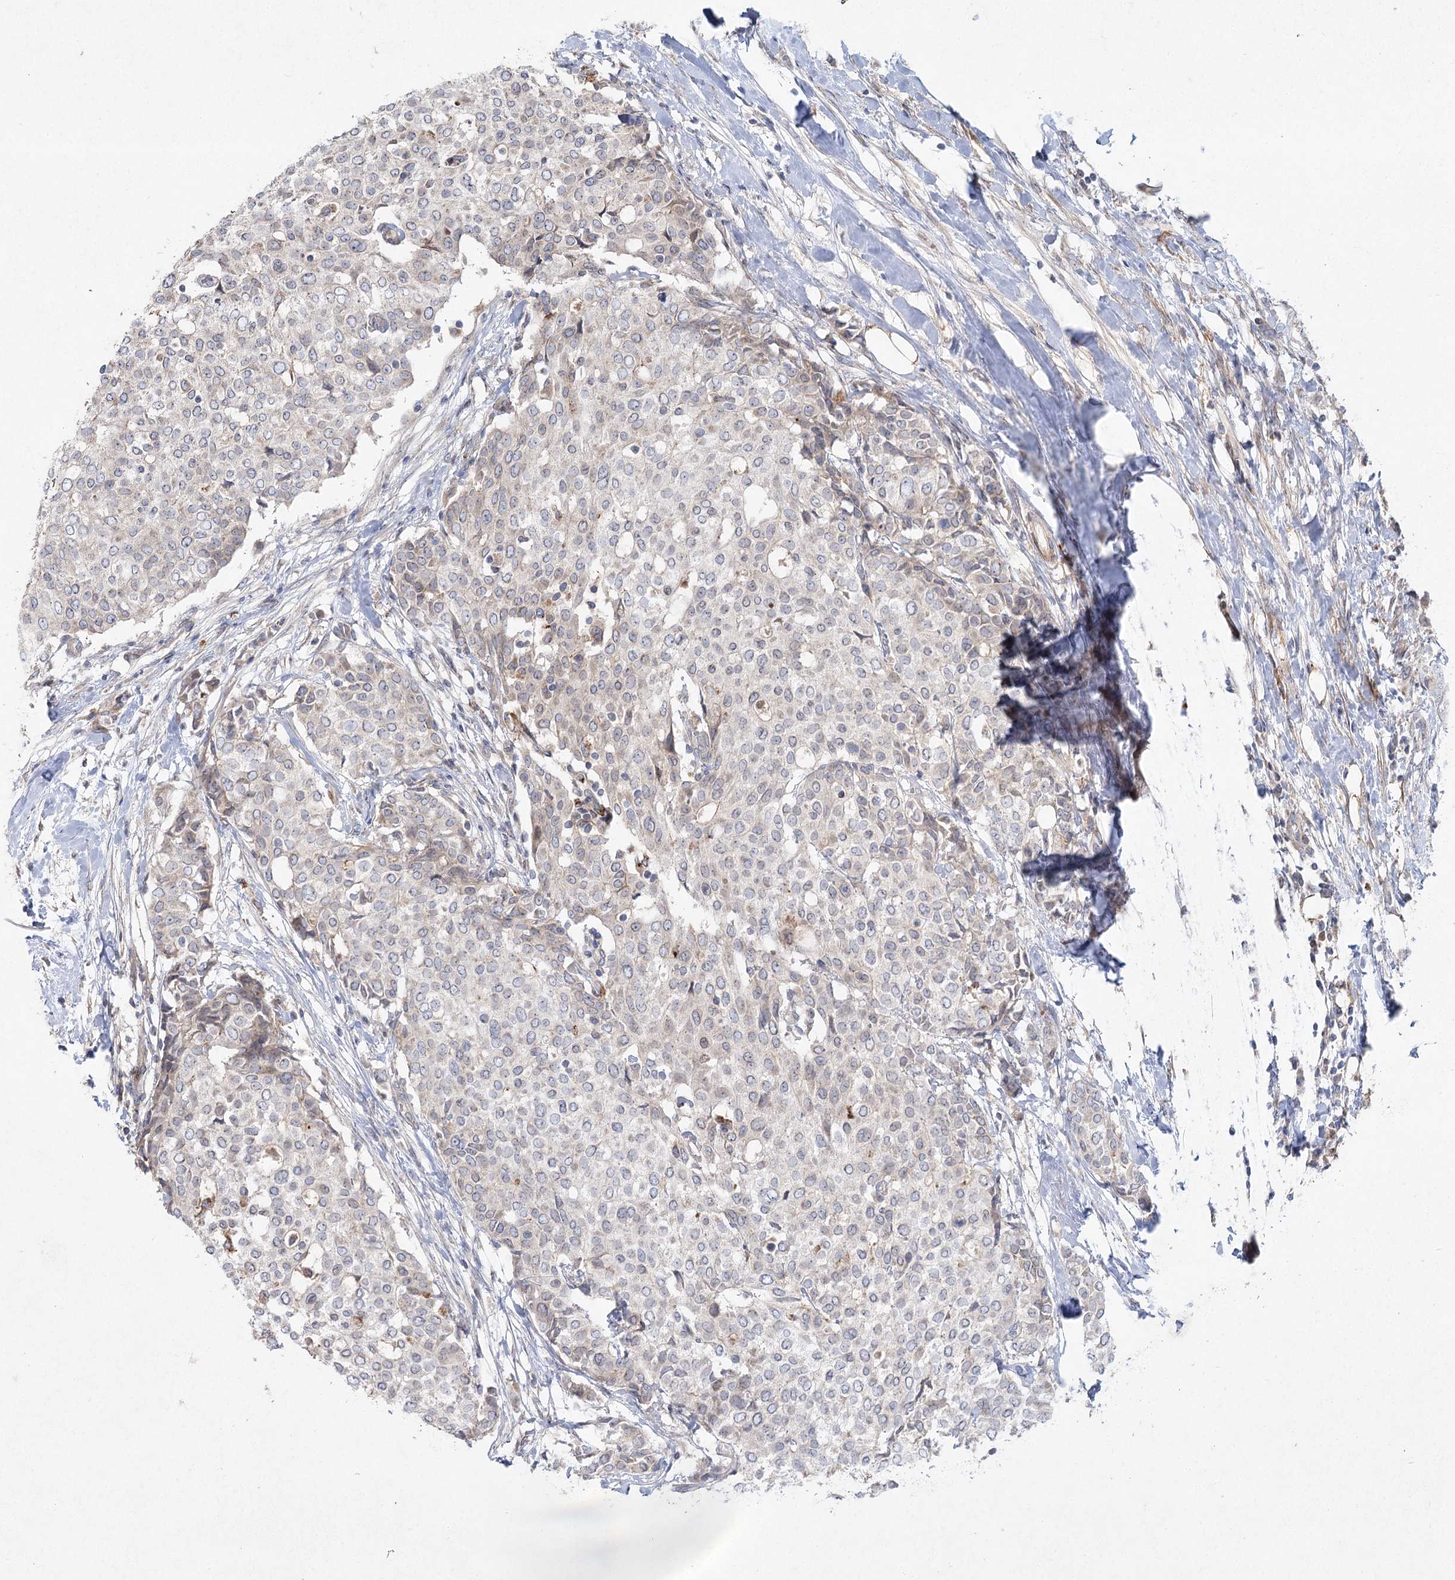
{"staining": {"intensity": "weak", "quantity": "<25%", "location": "cytoplasmic/membranous"}, "tissue": "breast cancer", "cell_type": "Tumor cells", "image_type": "cancer", "snomed": [{"axis": "morphology", "description": "Lobular carcinoma"}, {"axis": "topography", "description": "Breast"}], "caption": "Photomicrograph shows no significant protein expression in tumor cells of breast cancer. The staining was performed using DAB to visualize the protein expression in brown, while the nuclei were stained in blue with hematoxylin (Magnification: 20x).", "gene": "SH3BP5L", "patient": {"sex": "female", "age": 51}}